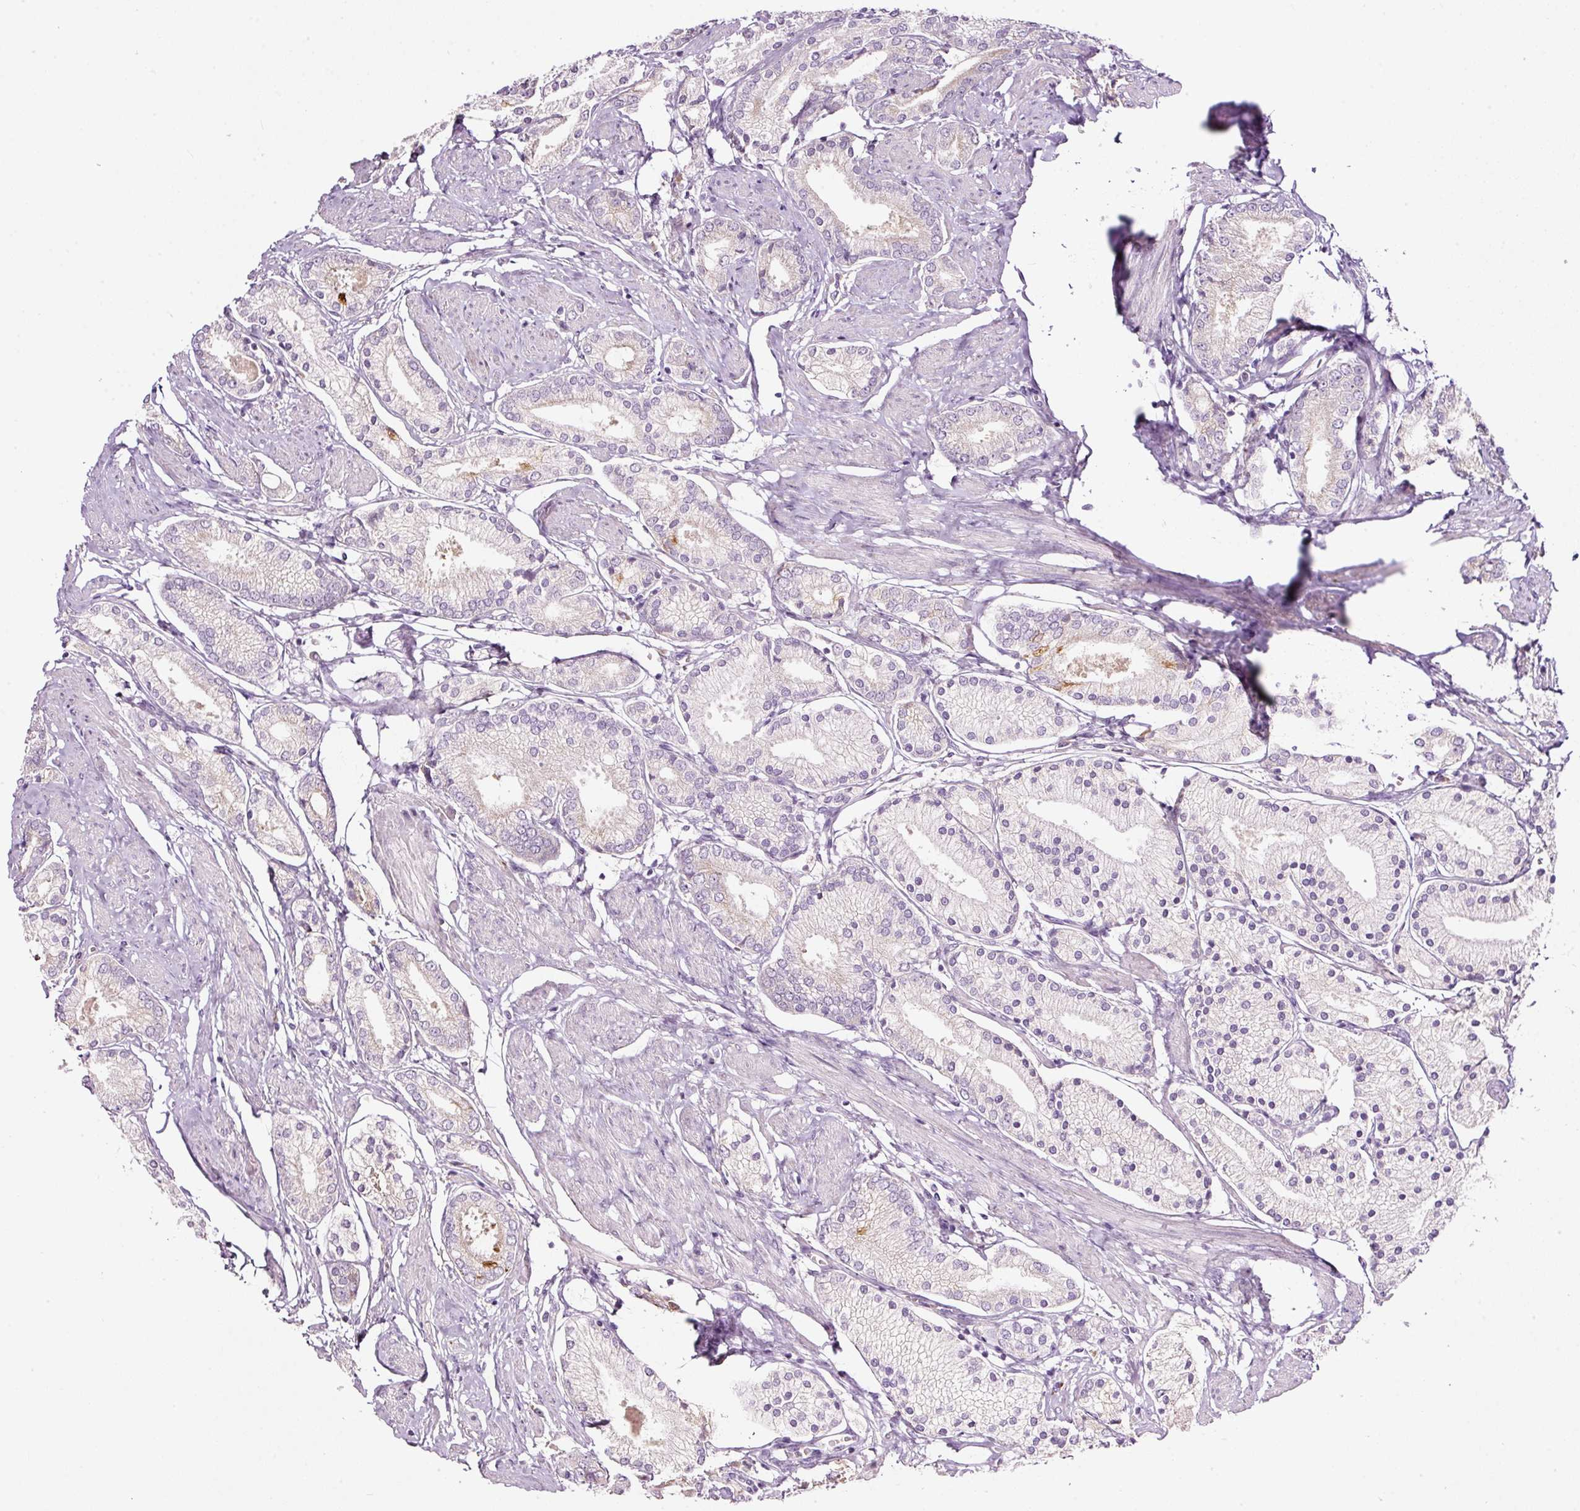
{"staining": {"intensity": "negative", "quantity": "none", "location": "none"}, "tissue": "prostate cancer", "cell_type": "Tumor cells", "image_type": "cancer", "snomed": [{"axis": "morphology", "description": "Adenocarcinoma, High grade"}, {"axis": "topography", "description": "Prostate and seminal vesicle, NOS"}], "caption": "DAB immunohistochemical staining of high-grade adenocarcinoma (prostate) demonstrates no significant expression in tumor cells. Brightfield microscopy of IHC stained with DAB (brown) and hematoxylin (blue), captured at high magnification.", "gene": "RSPO2", "patient": {"sex": "male", "age": 64}}